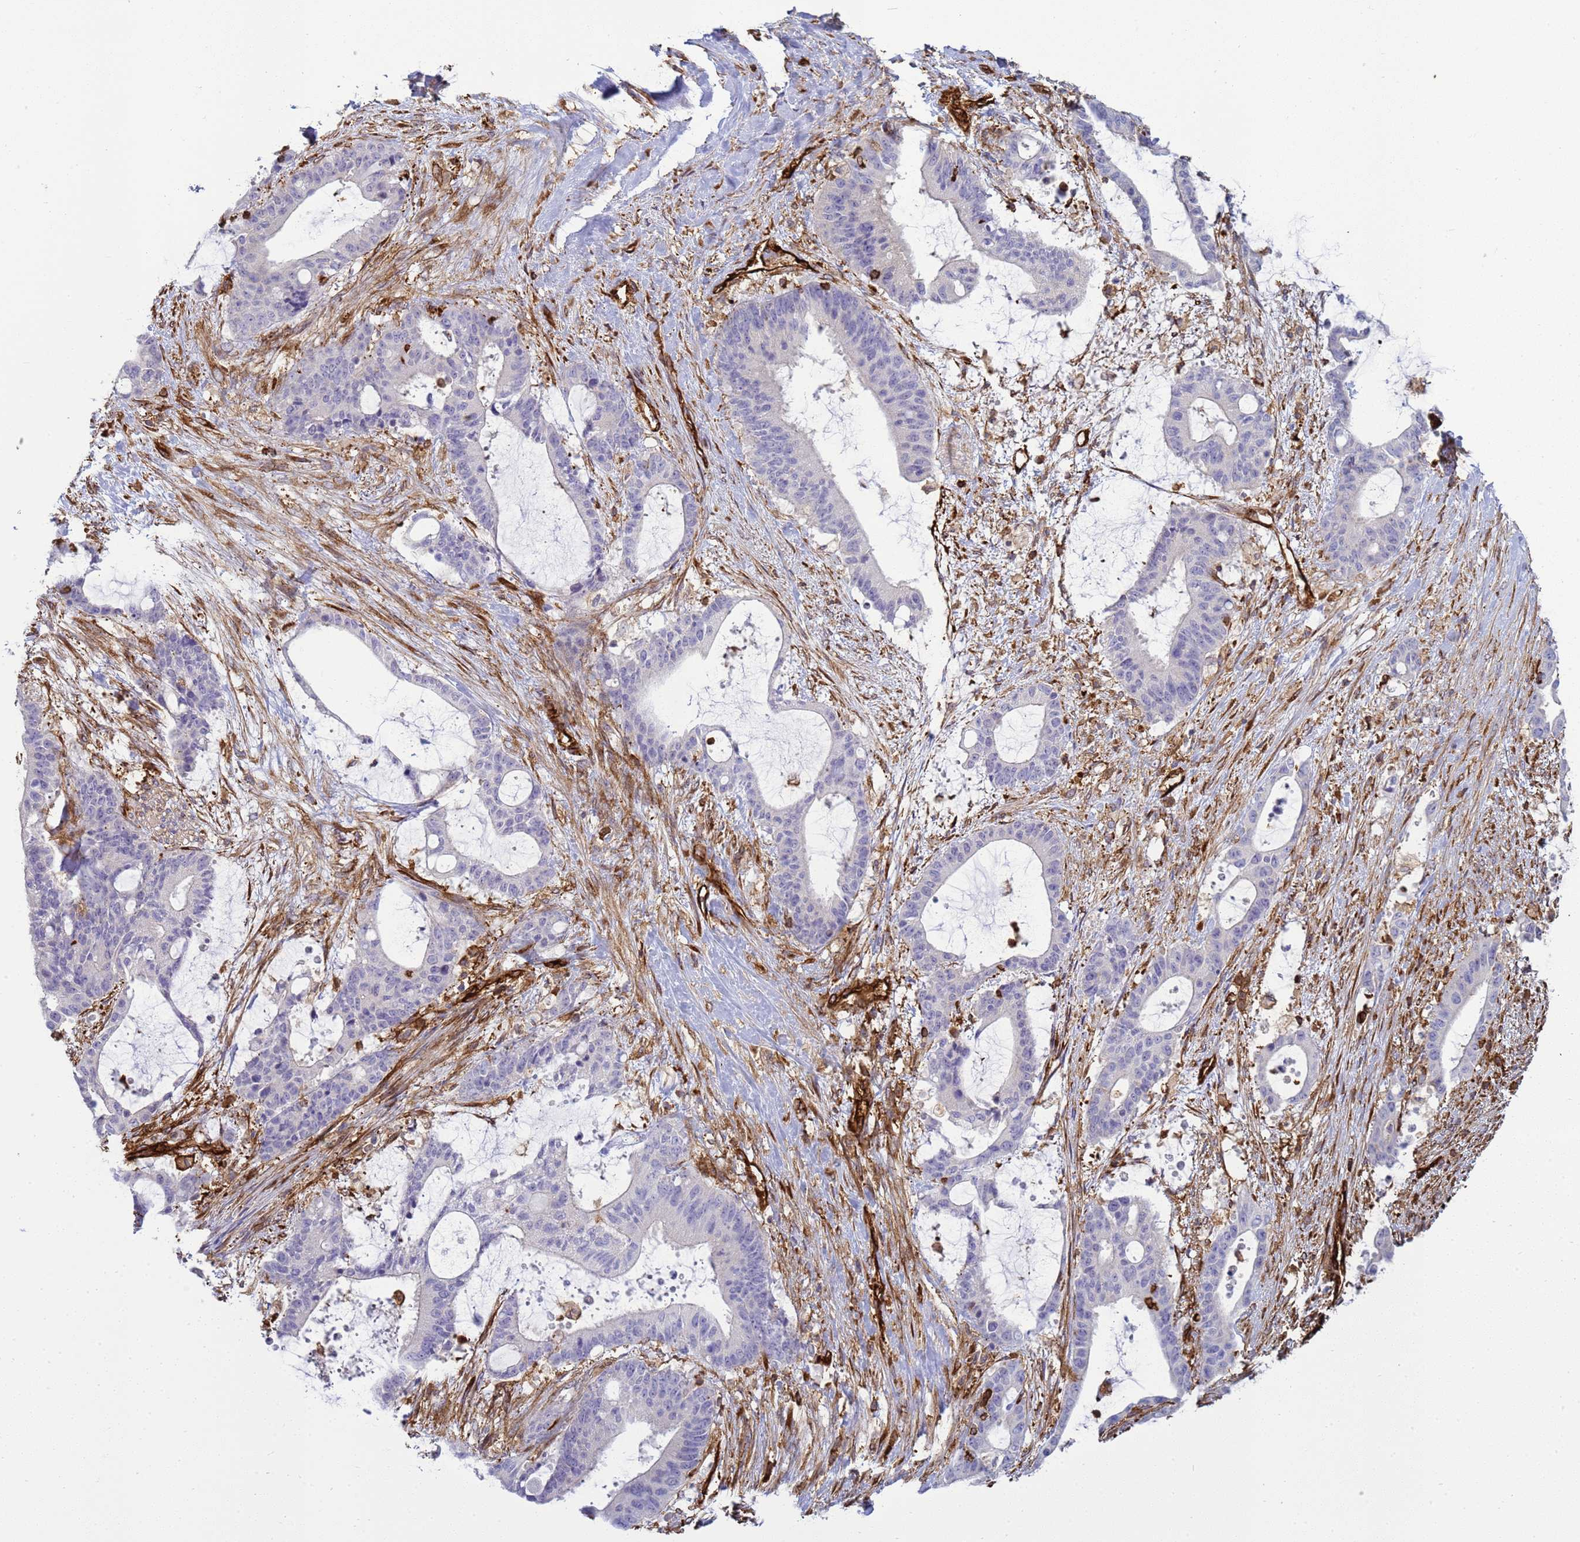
{"staining": {"intensity": "negative", "quantity": "none", "location": "none"}, "tissue": "liver cancer", "cell_type": "Tumor cells", "image_type": "cancer", "snomed": [{"axis": "morphology", "description": "Normal tissue, NOS"}, {"axis": "morphology", "description": "Cholangiocarcinoma"}, {"axis": "topography", "description": "Liver"}, {"axis": "topography", "description": "Peripheral nerve tissue"}], "caption": "IHC of human liver cancer shows no positivity in tumor cells. (DAB (3,3'-diaminobenzidine) IHC visualized using brightfield microscopy, high magnification).", "gene": "ZBTB8OS", "patient": {"sex": "female", "age": 73}}